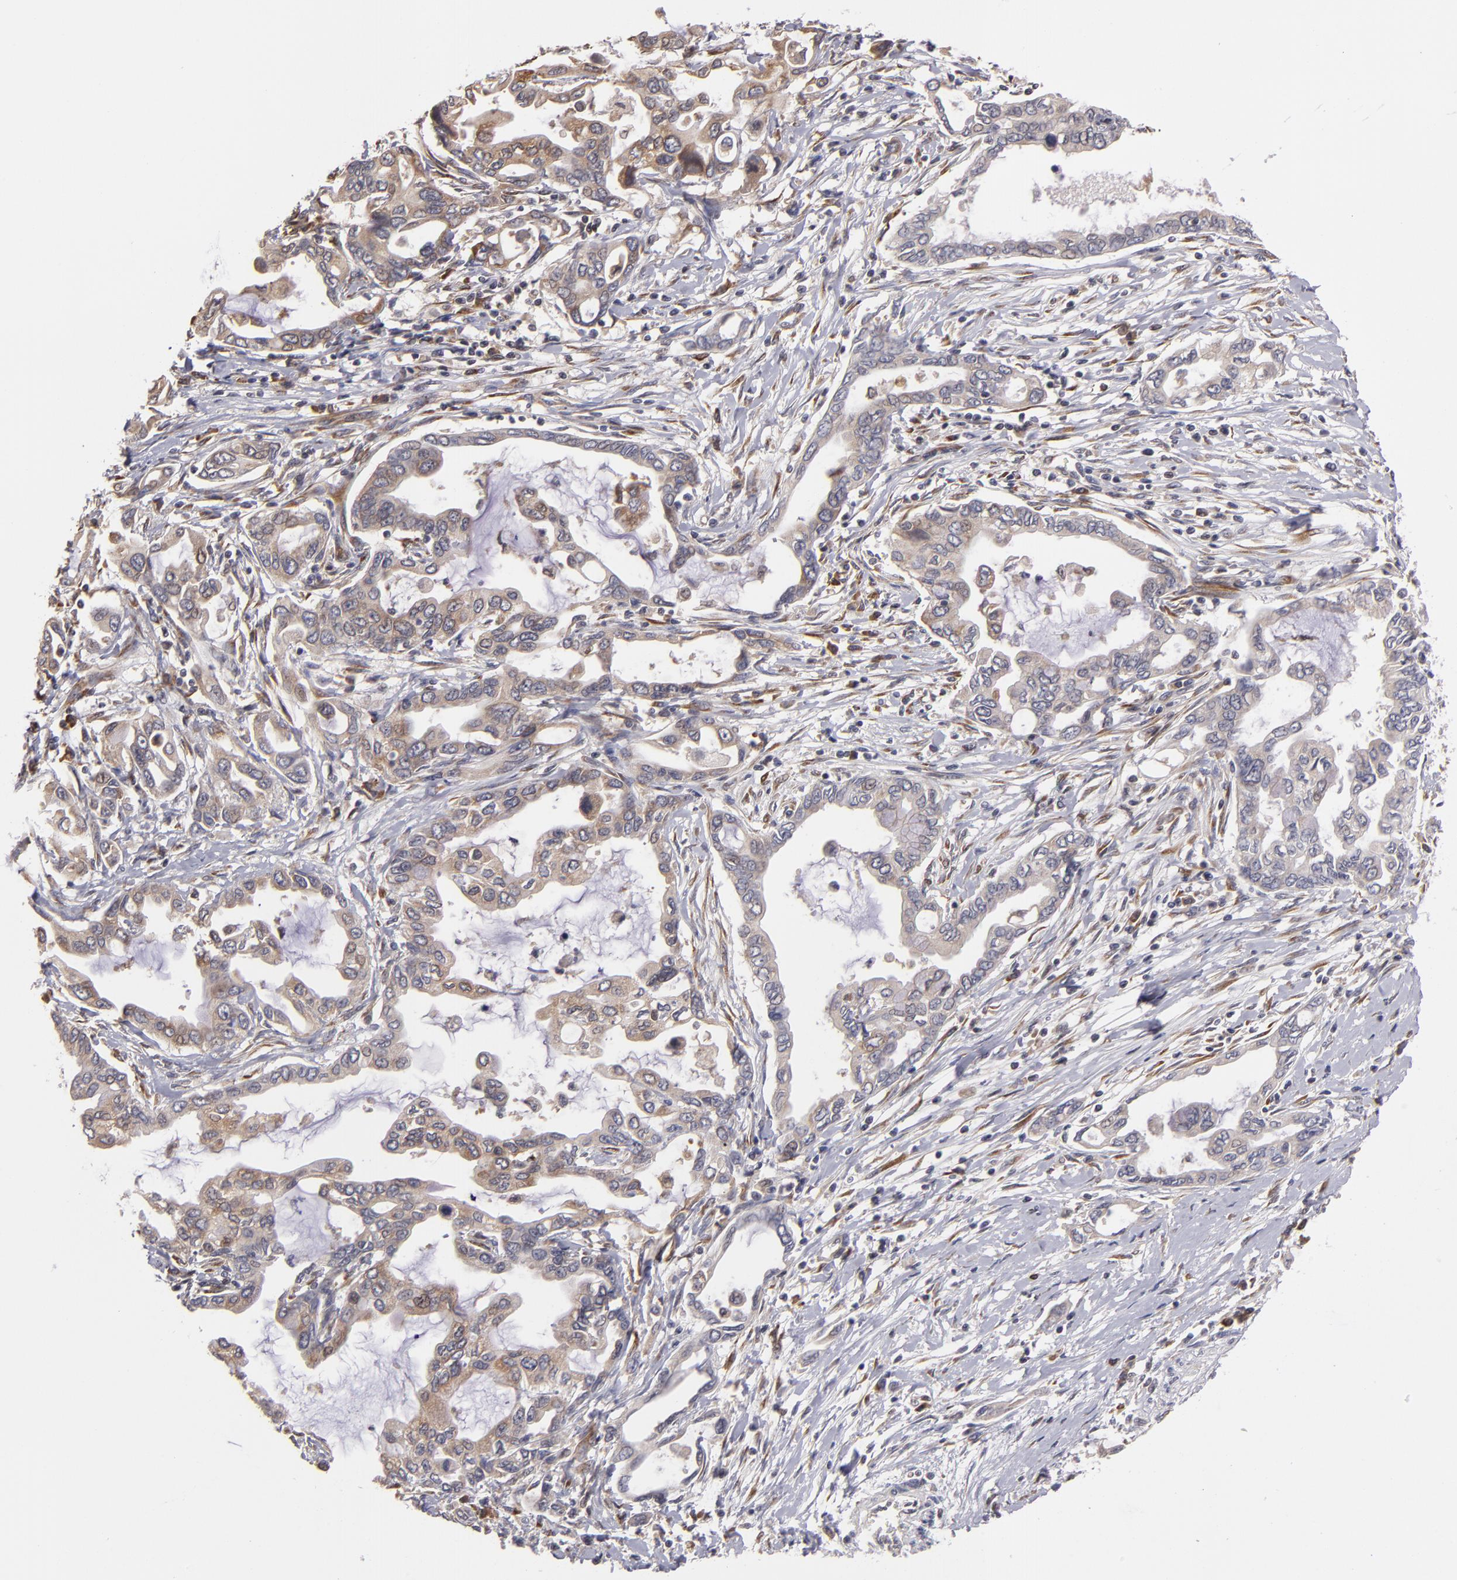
{"staining": {"intensity": "weak", "quantity": ">75%", "location": "cytoplasmic/membranous"}, "tissue": "pancreatic cancer", "cell_type": "Tumor cells", "image_type": "cancer", "snomed": [{"axis": "morphology", "description": "Adenocarcinoma, NOS"}, {"axis": "topography", "description": "Pancreas"}], "caption": "Immunohistochemistry (IHC) histopathology image of human pancreatic adenocarcinoma stained for a protein (brown), which shows low levels of weak cytoplasmic/membranous expression in about >75% of tumor cells.", "gene": "CASP1", "patient": {"sex": "female", "age": 57}}